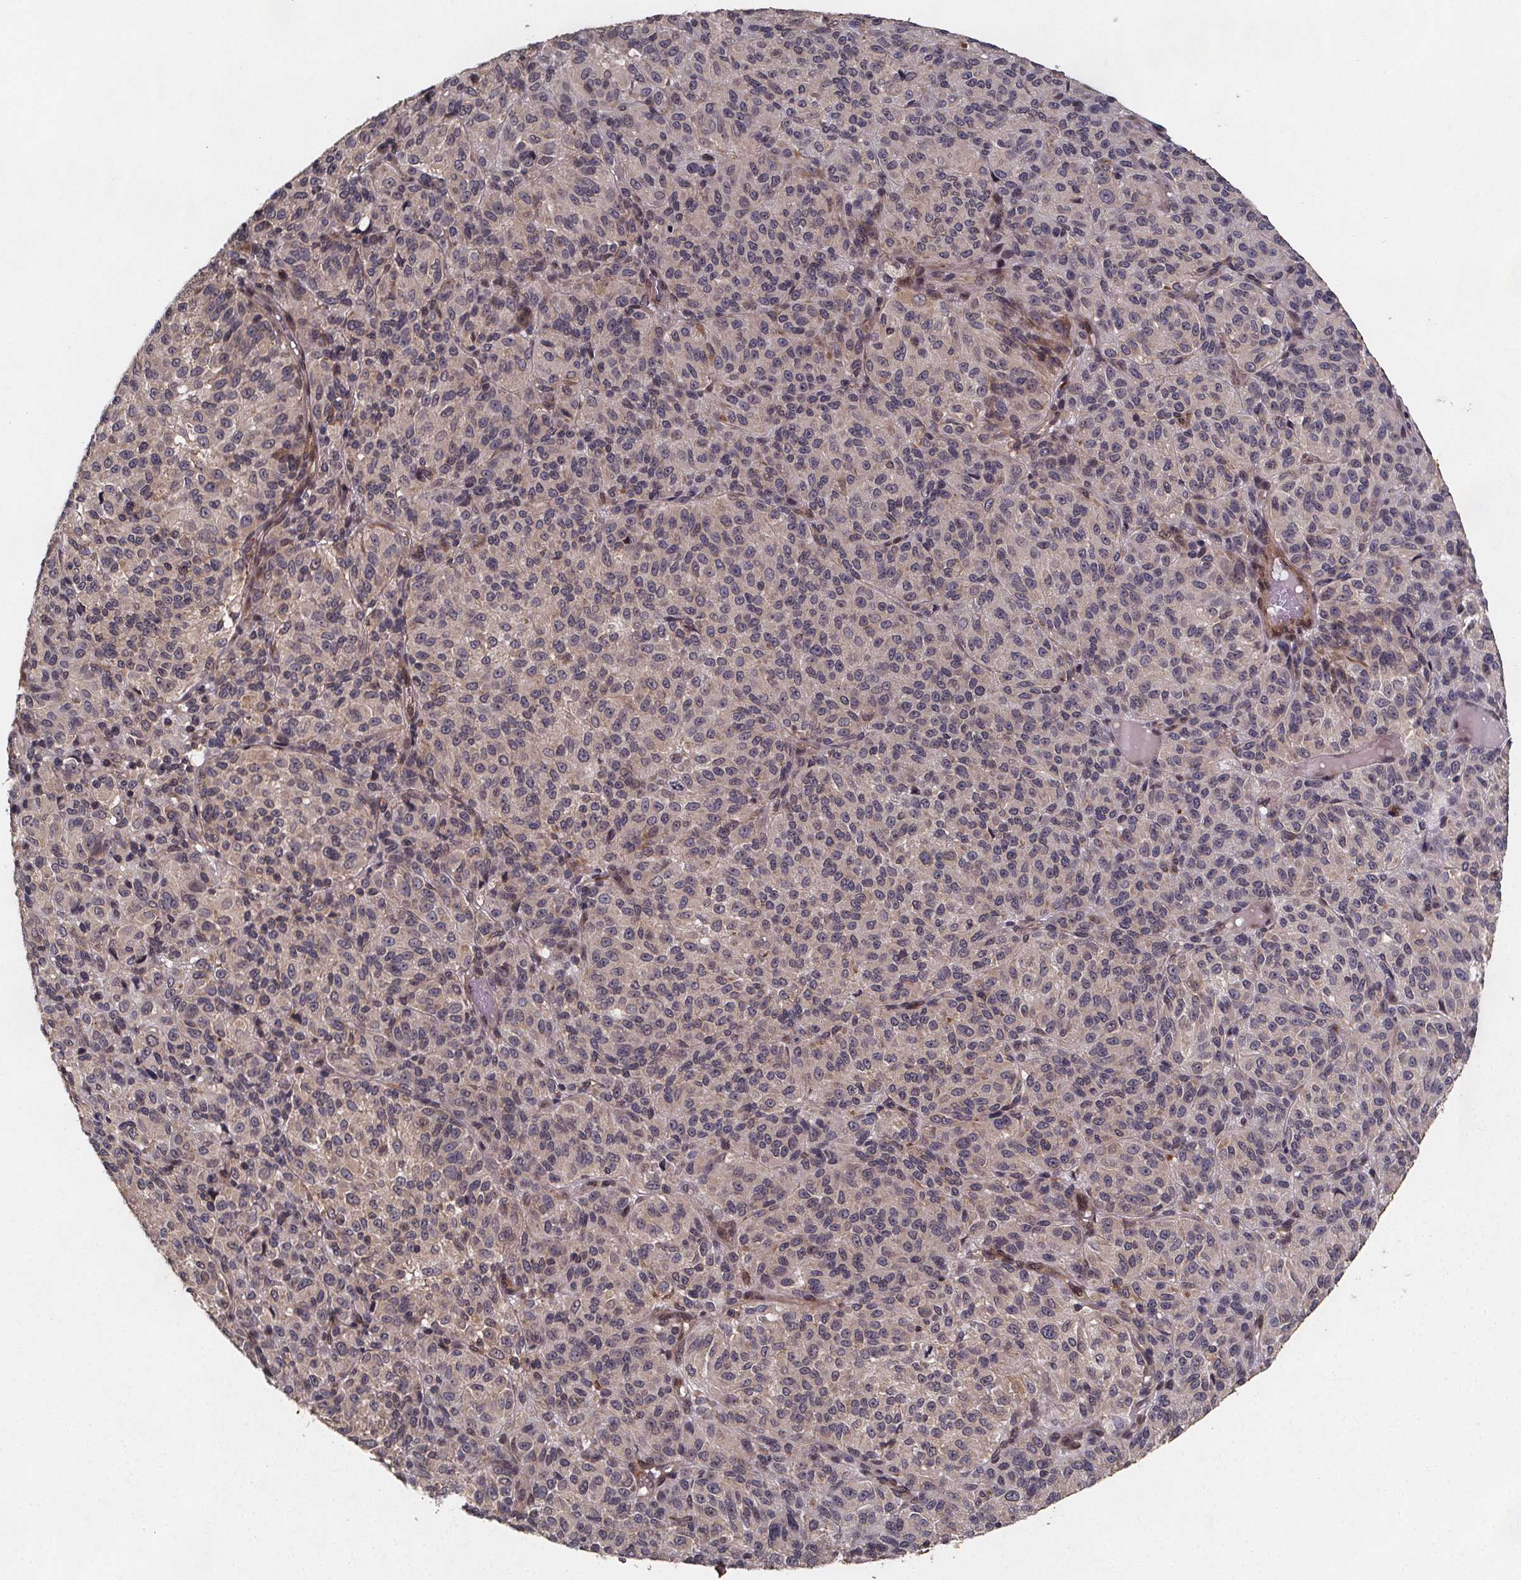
{"staining": {"intensity": "negative", "quantity": "none", "location": "none"}, "tissue": "melanoma", "cell_type": "Tumor cells", "image_type": "cancer", "snomed": [{"axis": "morphology", "description": "Malignant melanoma, Metastatic site"}, {"axis": "topography", "description": "Brain"}], "caption": "Immunohistochemistry (IHC) of melanoma reveals no staining in tumor cells. Brightfield microscopy of immunohistochemistry (IHC) stained with DAB (3,3'-diaminobenzidine) (brown) and hematoxylin (blue), captured at high magnification.", "gene": "PIERCE2", "patient": {"sex": "female", "age": 56}}